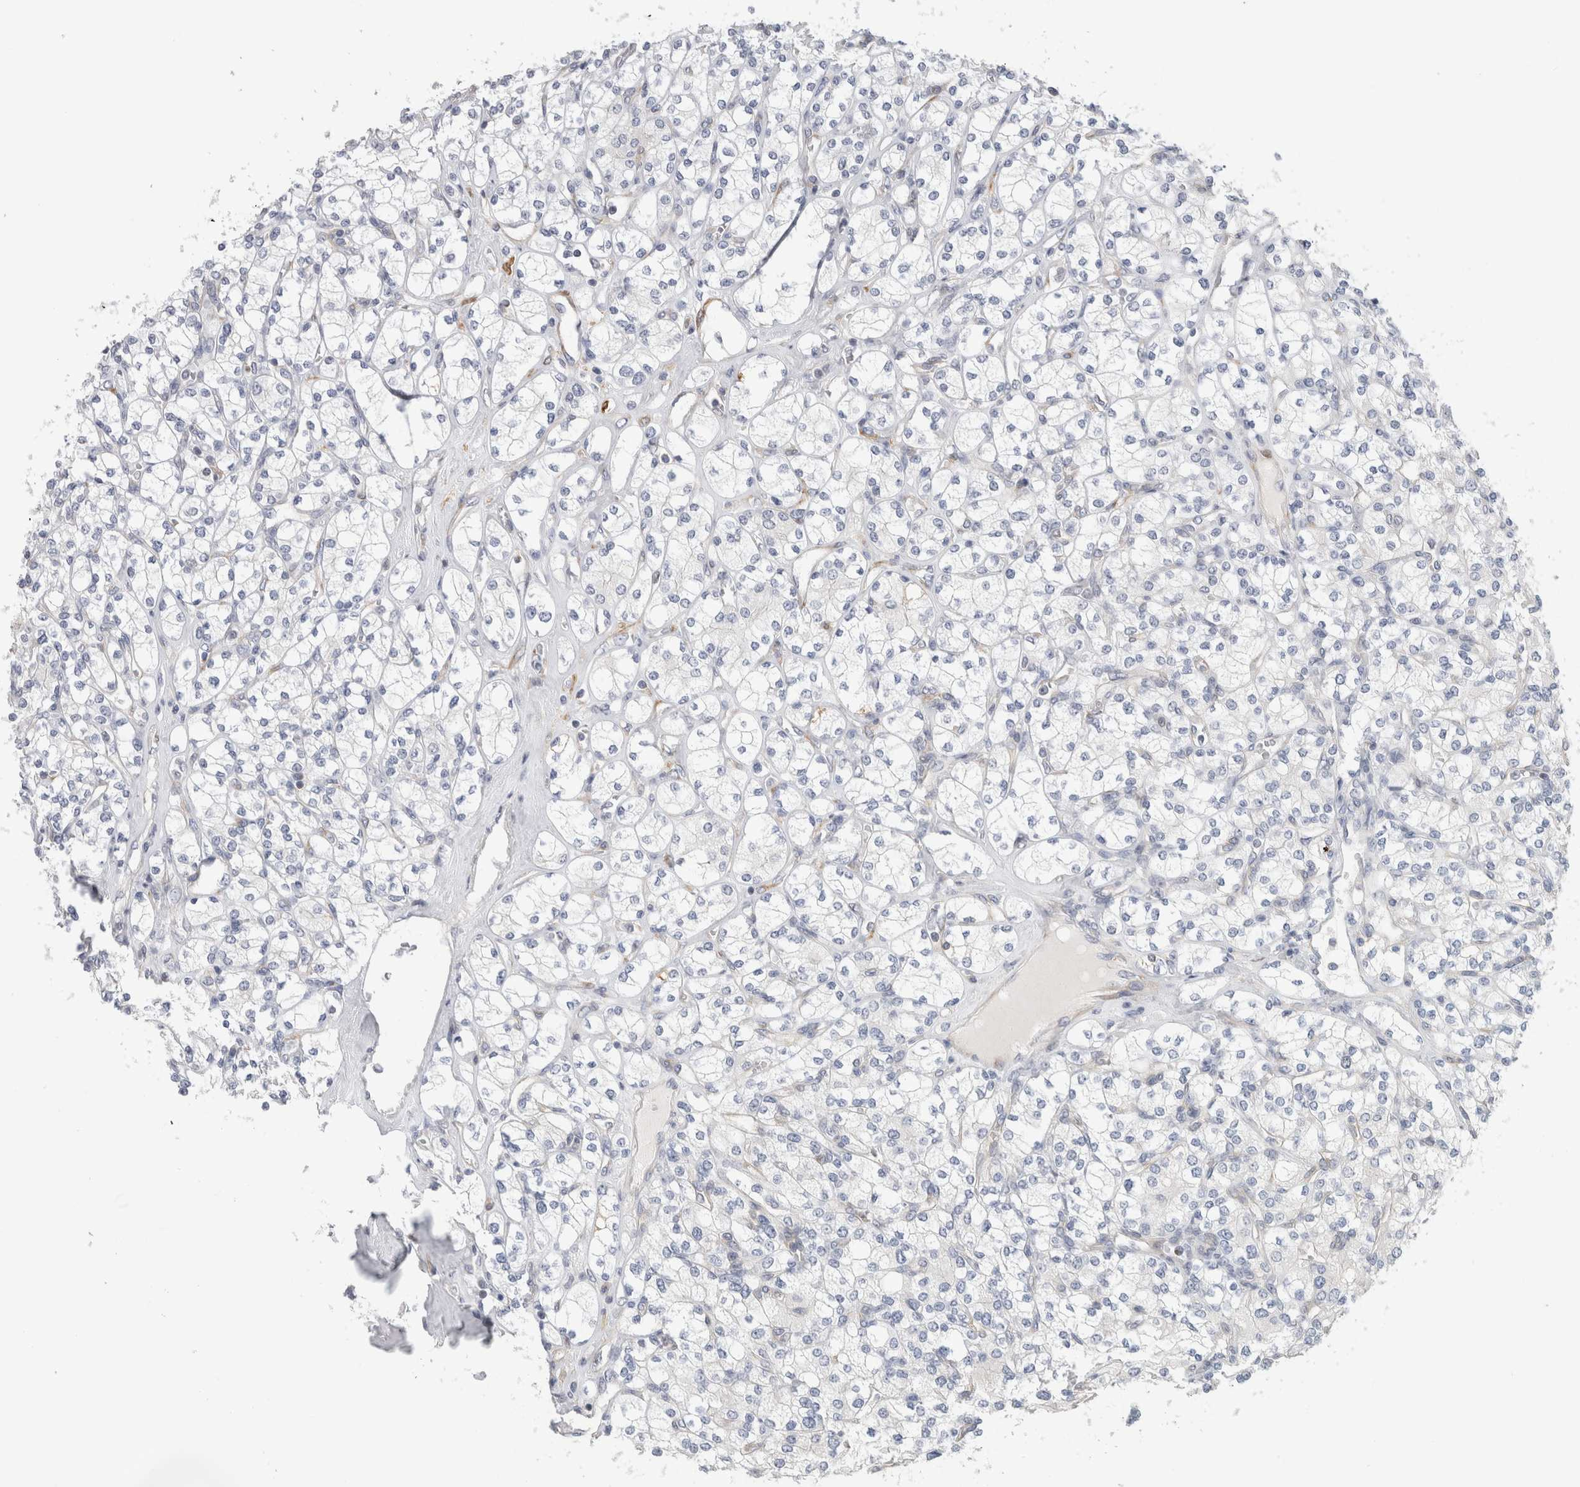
{"staining": {"intensity": "negative", "quantity": "none", "location": "none"}, "tissue": "renal cancer", "cell_type": "Tumor cells", "image_type": "cancer", "snomed": [{"axis": "morphology", "description": "Adenocarcinoma, NOS"}, {"axis": "topography", "description": "Kidney"}], "caption": "This is an IHC photomicrograph of renal cancer. There is no expression in tumor cells.", "gene": "SYTL5", "patient": {"sex": "male", "age": 77}}